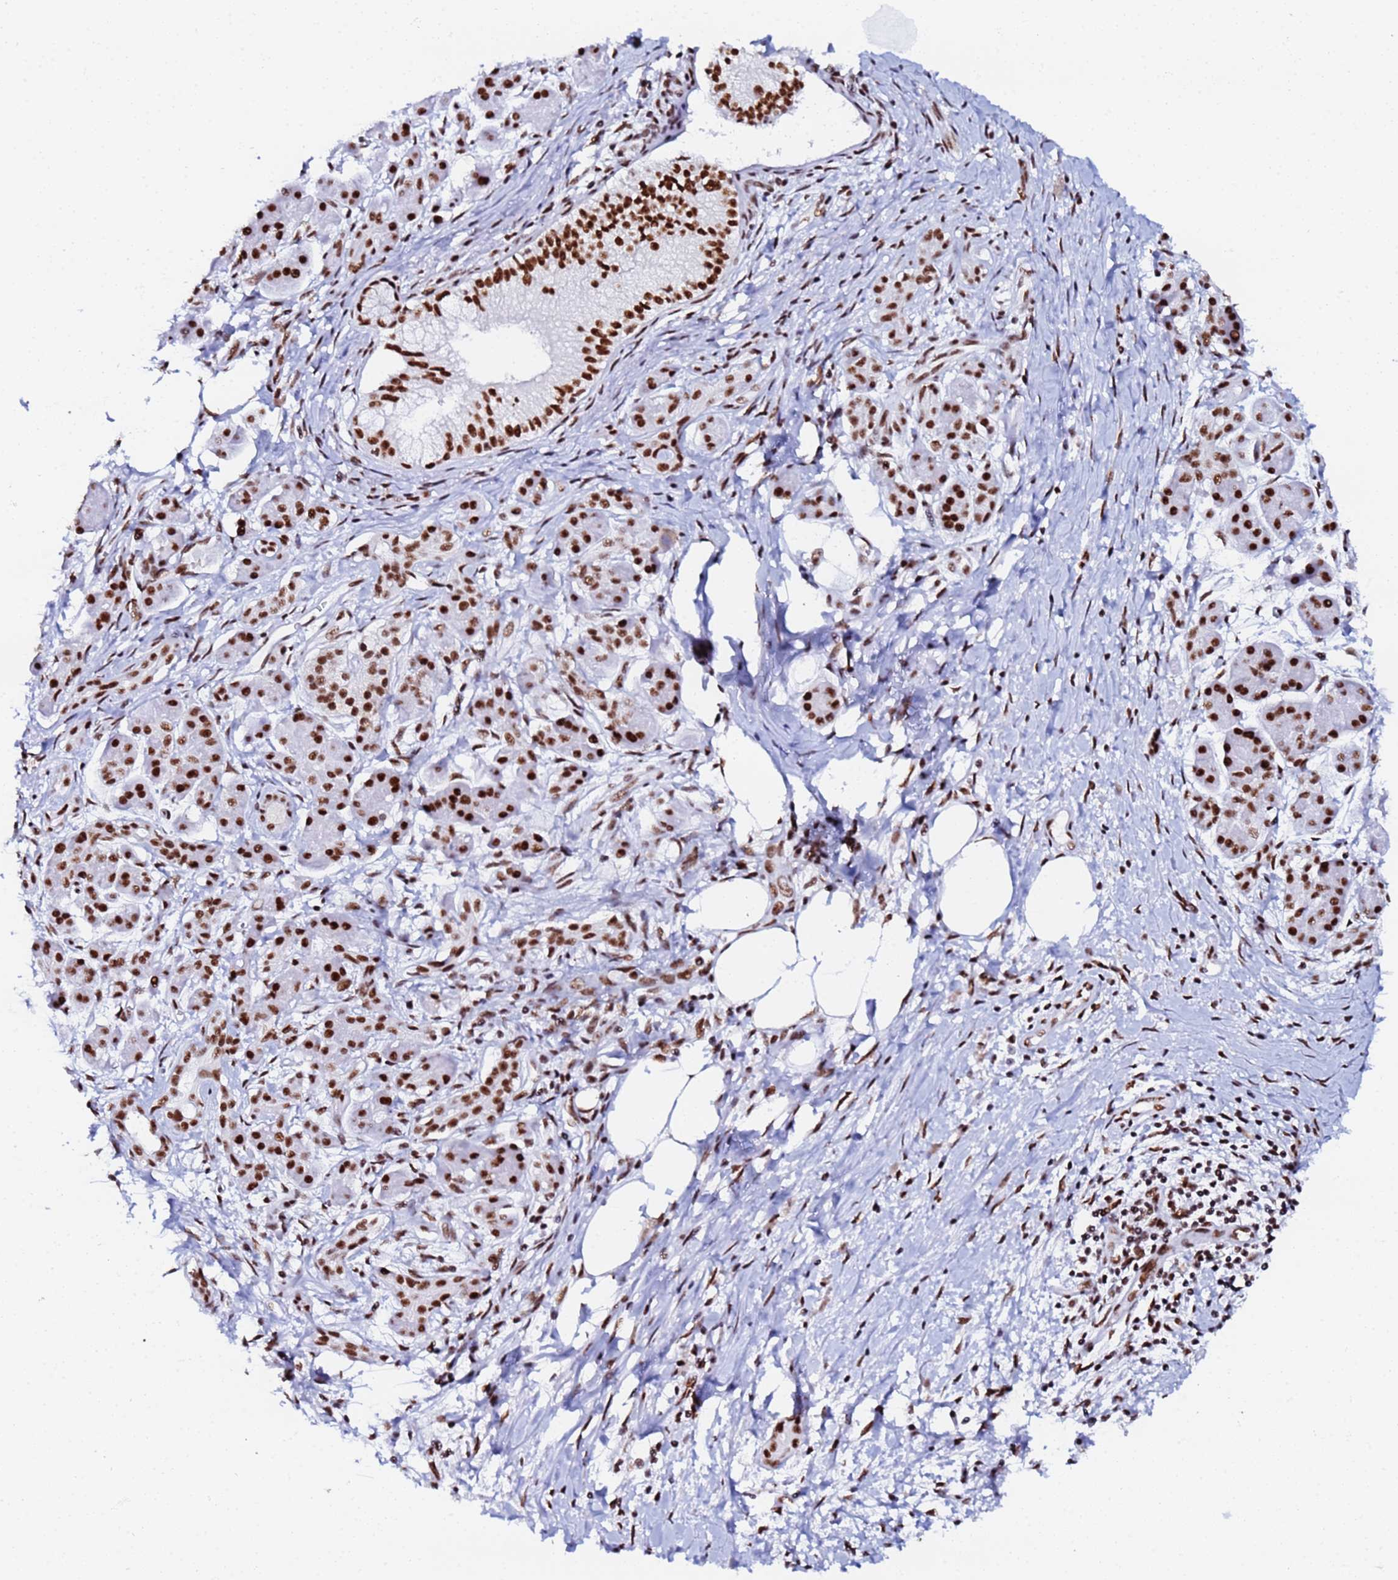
{"staining": {"intensity": "strong", "quantity": ">75%", "location": "nuclear"}, "tissue": "pancreatic cancer", "cell_type": "Tumor cells", "image_type": "cancer", "snomed": [{"axis": "morphology", "description": "Adenocarcinoma, NOS"}, {"axis": "topography", "description": "Pancreas"}], "caption": "A micrograph of pancreatic cancer stained for a protein demonstrates strong nuclear brown staining in tumor cells.", "gene": "SNRPA1", "patient": {"sex": "female", "age": 72}}